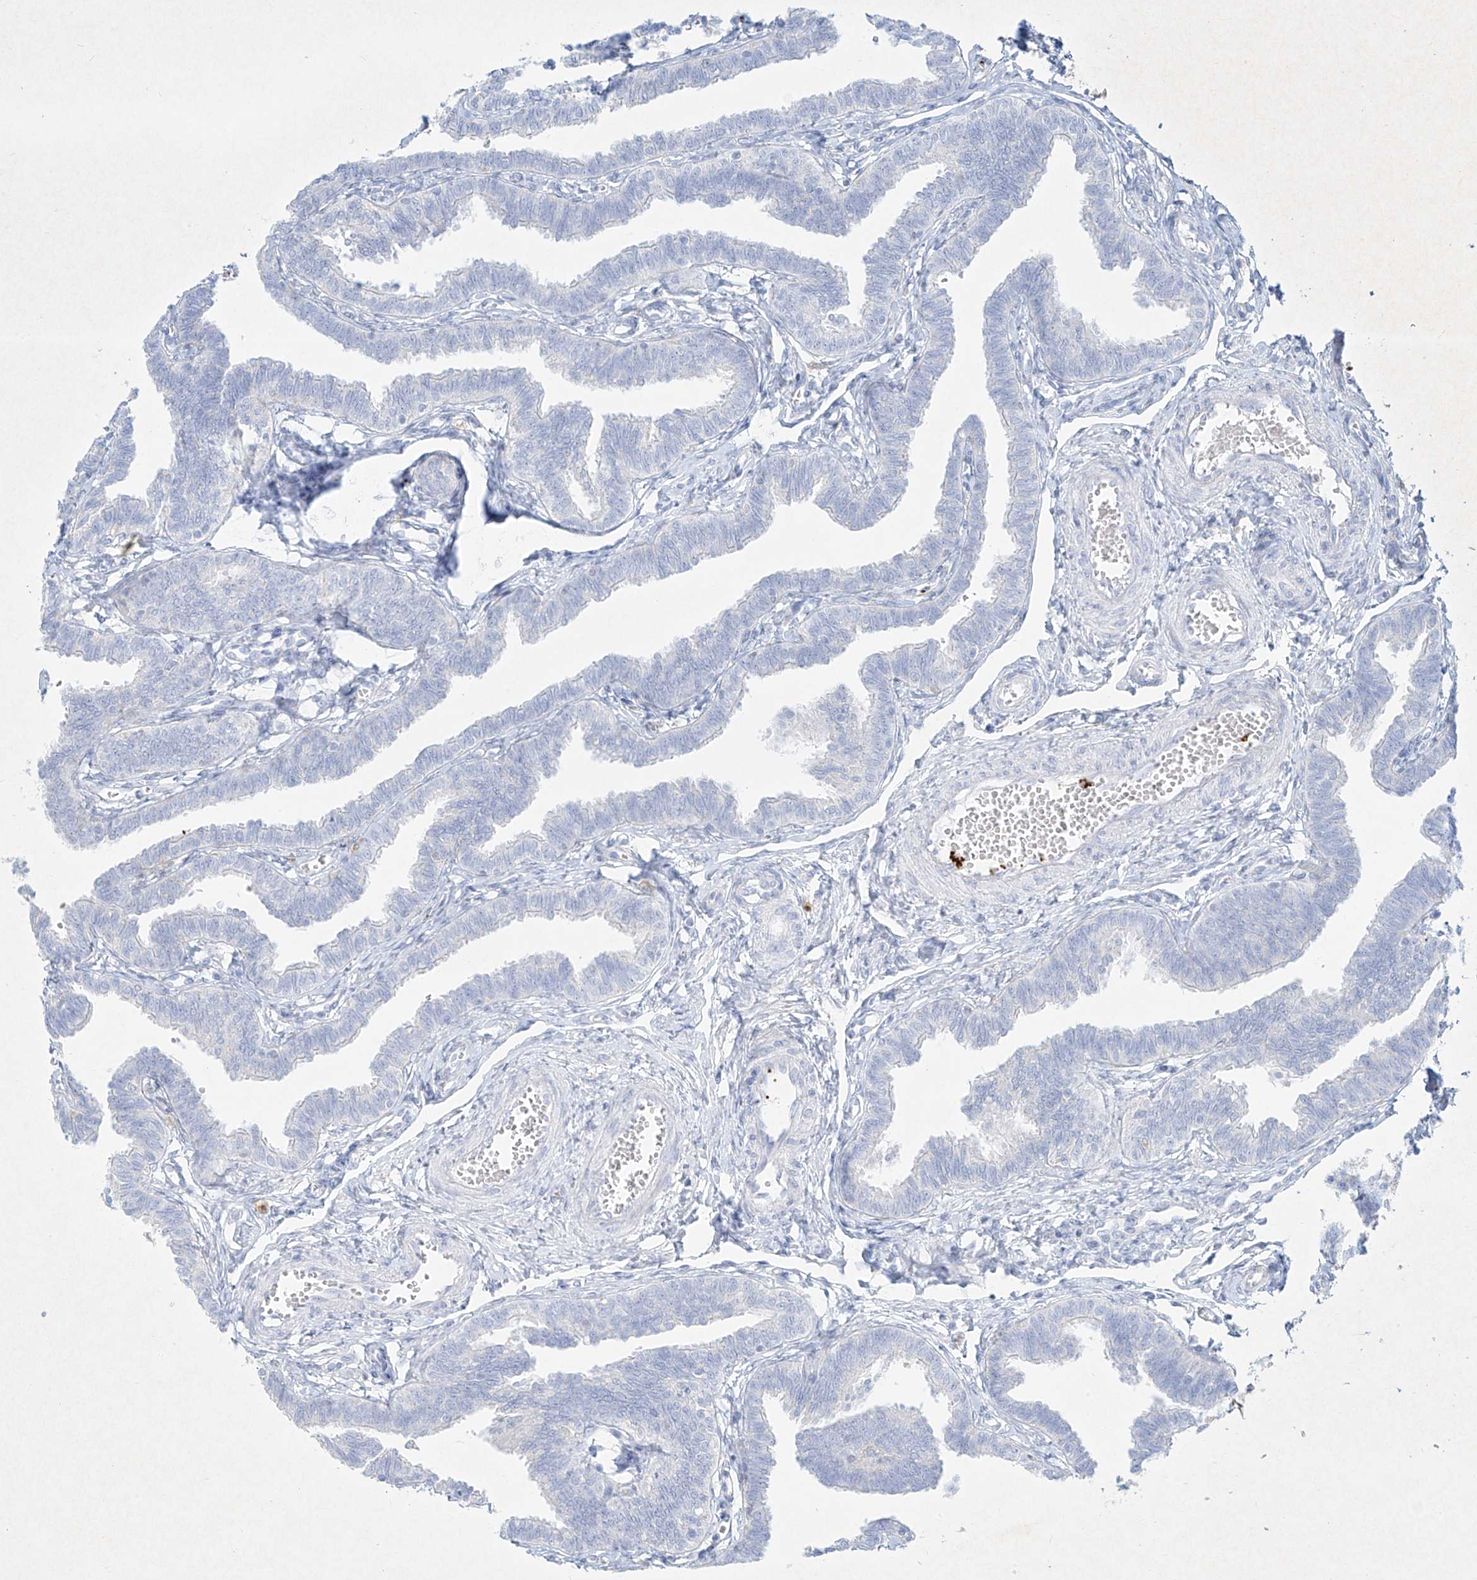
{"staining": {"intensity": "negative", "quantity": "none", "location": "none"}, "tissue": "fallopian tube", "cell_type": "Glandular cells", "image_type": "normal", "snomed": [{"axis": "morphology", "description": "Normal tissue, NOS"}, {"axis": "topography", "description": "Fallopian tube"}, {"axis": "topography", "description": "Ovary"}], "caption": "Glandular cells are negative for protein expression in benign human fallopian tube. The staining was performed using DAB to visualize the protein expression in brown, while the nuclei were stained in blue with hematoxylin (Magnification: 20x).", "gene": "PLEK", "patient": {"sex": "female", "age": 23}}